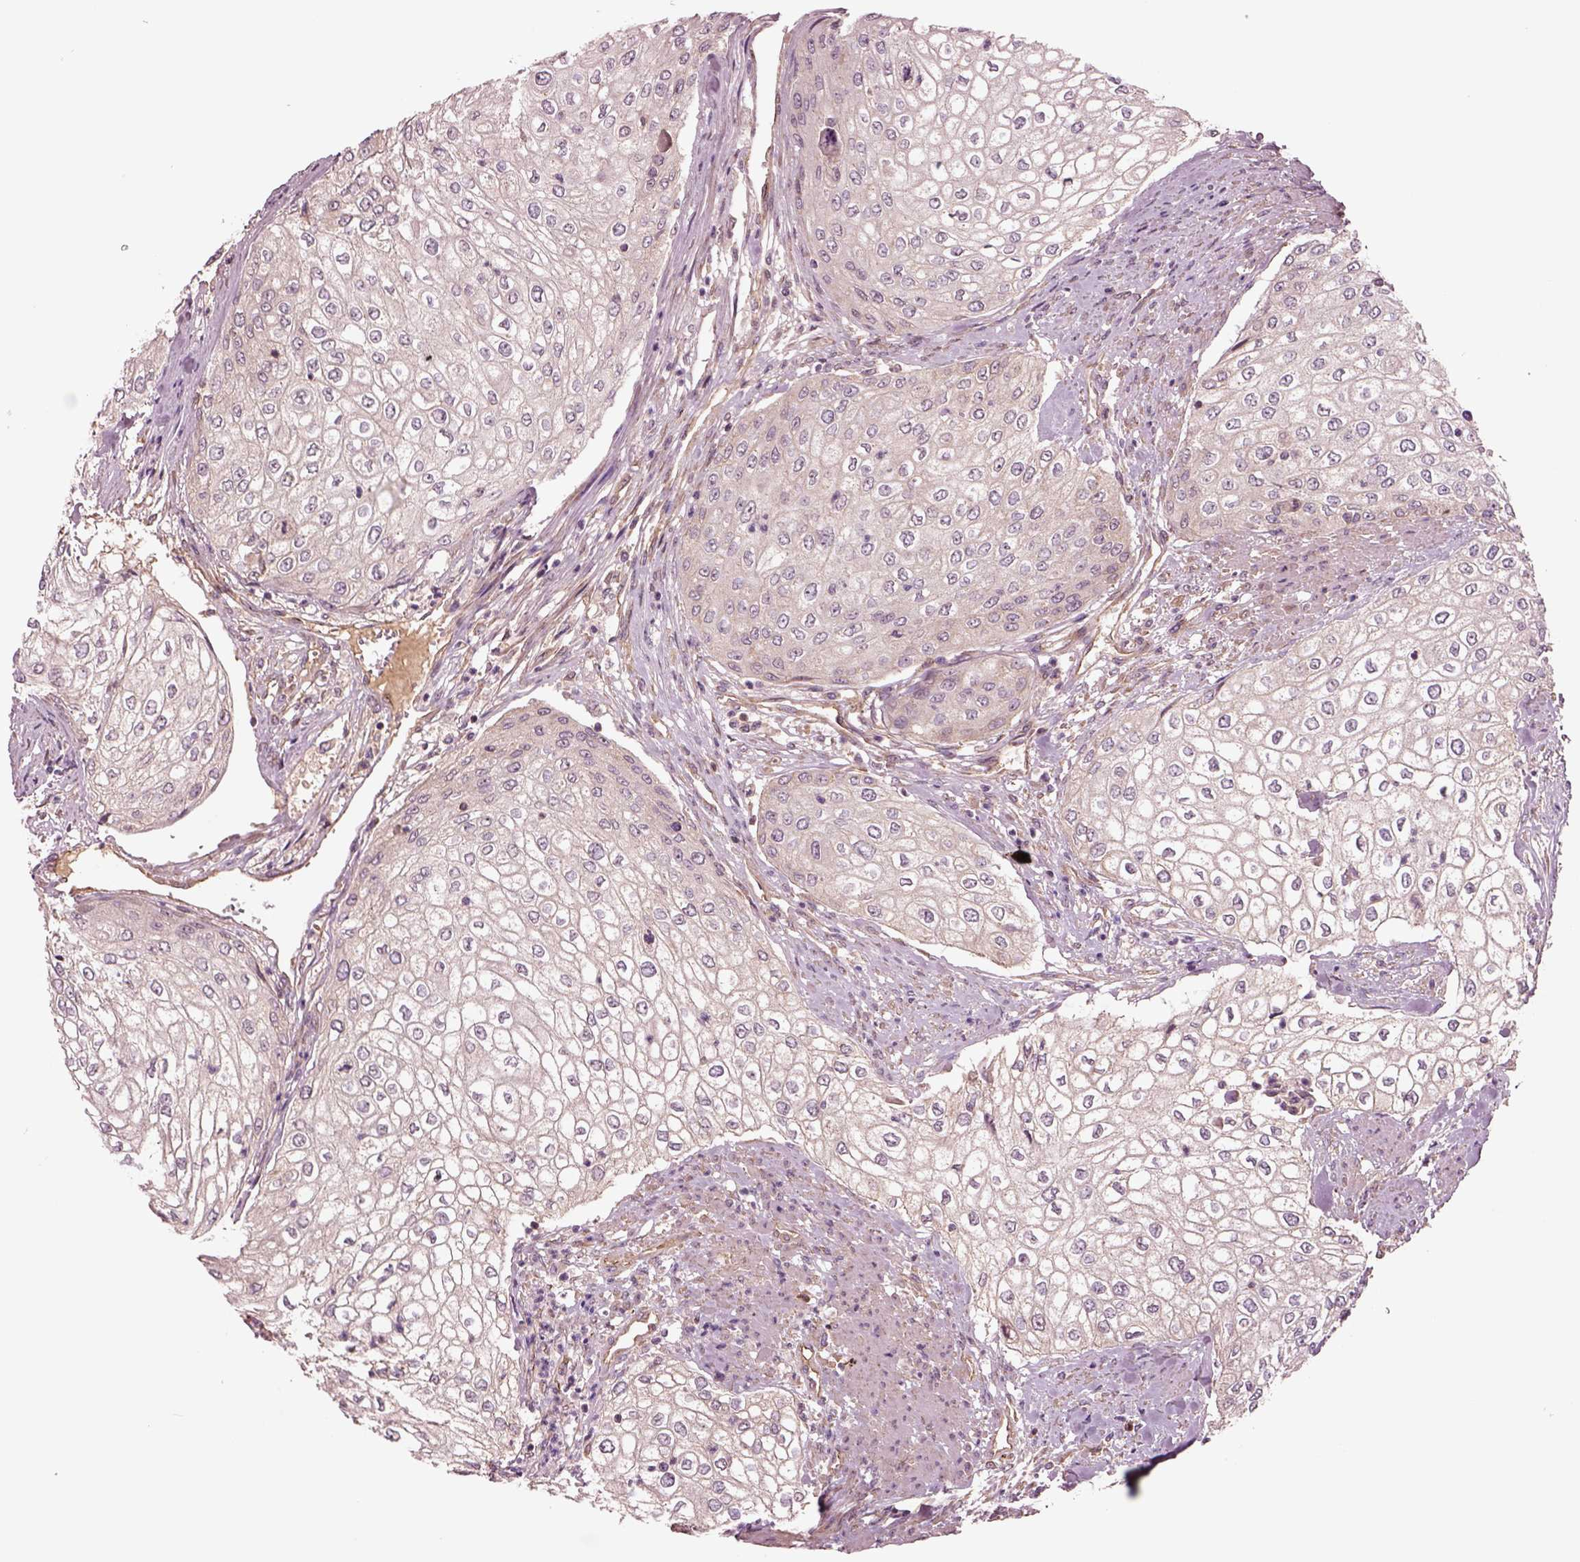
{"staining": {"intensity": "negative", "quantity": "none", "location": "none"}, "tissue": "urothelial cancer", "cell_type": "Tumor cells", "image_type": "cancer", "snomed": [{"axis": "morphology", "description": "Urothelial carcinoma, High grade"}, {"axis": "topography", "description": "Urinary bladder"}], "caption": "A high-resolution photomicrograph shows IHC staining of urothelial cancer, which demonstrates no significant positivity in tumor cells.", "gene": "HTR1B", "patient": {"sex": "male", "age": 62}}